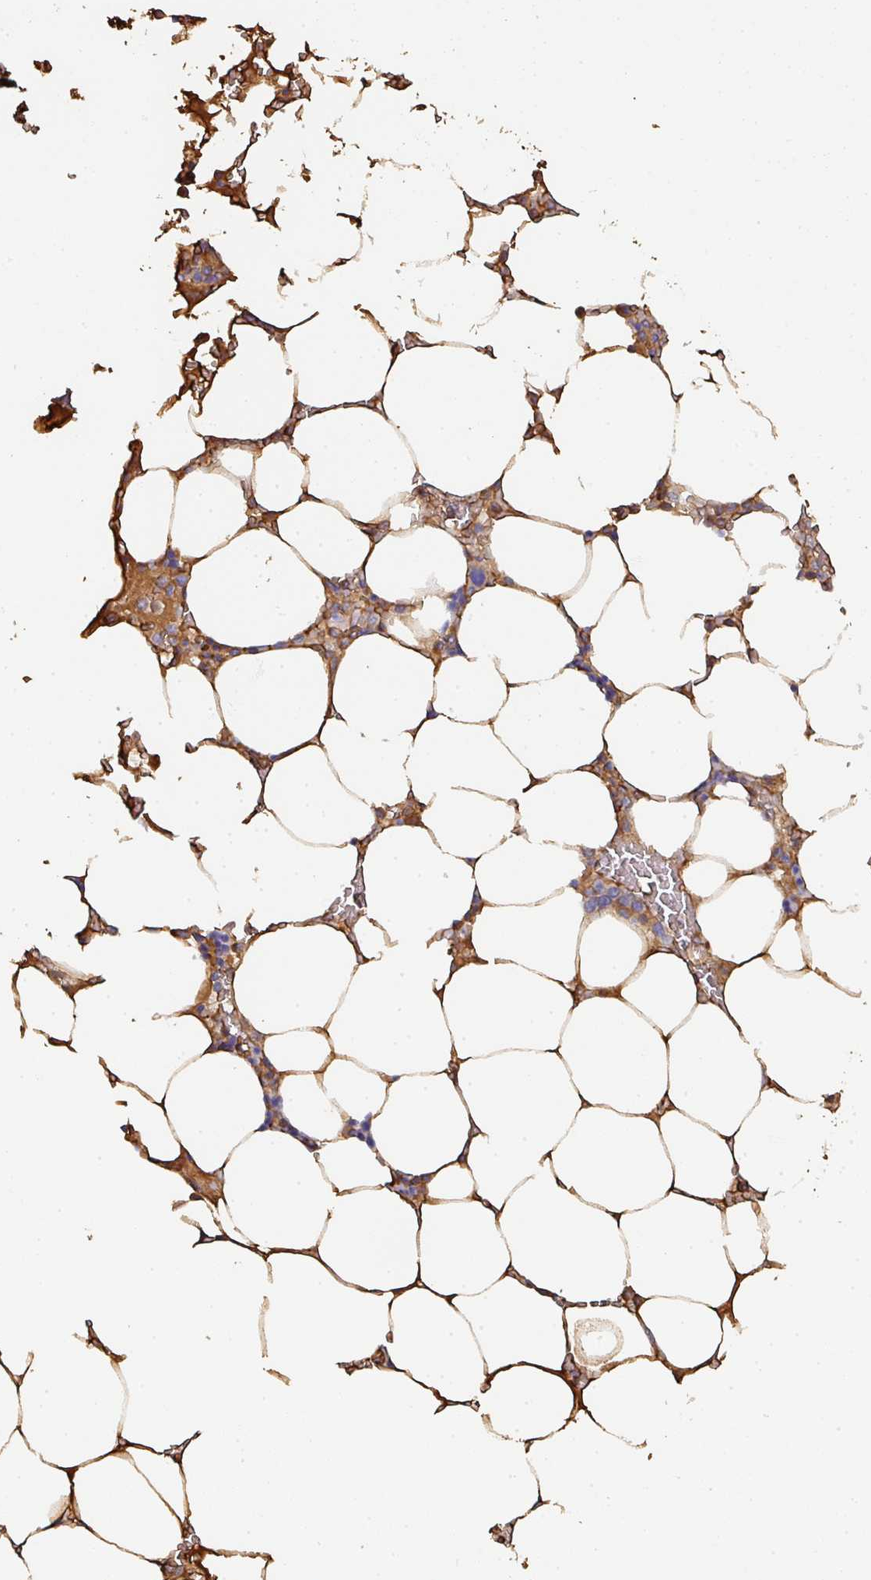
{"staining": {"intensity": "moderate", "quantity": "25%-75%", "location": "cytoplasmic/membranous"}, "tissue": "bone marrow", "cell_type": "Hematopoietic cells", "image_type": "normal", "snomed": [{"axis": "morphology", "description": "Normal tissue, NOS"}, {"axis": "topography", "description": "Bone marrow"}], "caption": "DAB immunohistochemical staining of unremarkable bone marrow shows moderate cytoplasmic/membranous protein expression in approximately 25%-75% of hematopoietic cells. Ihc stains the protein in brown and the nuclei are stained blue.", "gene": "ALB", "patient": {"sex": "male", "age": 64}}